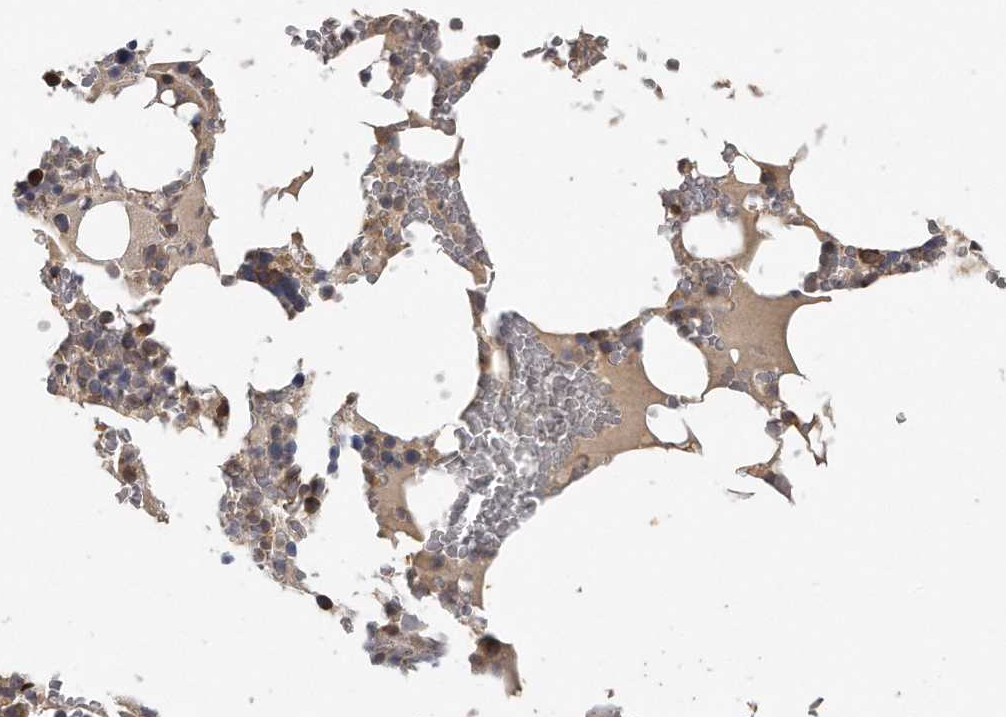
{"staining": {"intensity": "moderate", "quantity": "25%-75%", "location": "cytoplasmic/membranous"}, "tissue": "bone marrow", "cell_type": "Hematopoietic cells", "image_type": "normal", "snomed": [{"axis": "morphology", "description": "Normal tissue, NOS"}, {"axis": "topography", "description": "Bone marrow"}], "caption": "Protein staining of unremarkable bone marrow exhibits moderate cytoplasmic/membranous expression in about 25%-75% of hematopoietic cells.", "gene": "EIF3I", "patient": {"sex": "male", "age": 58}}